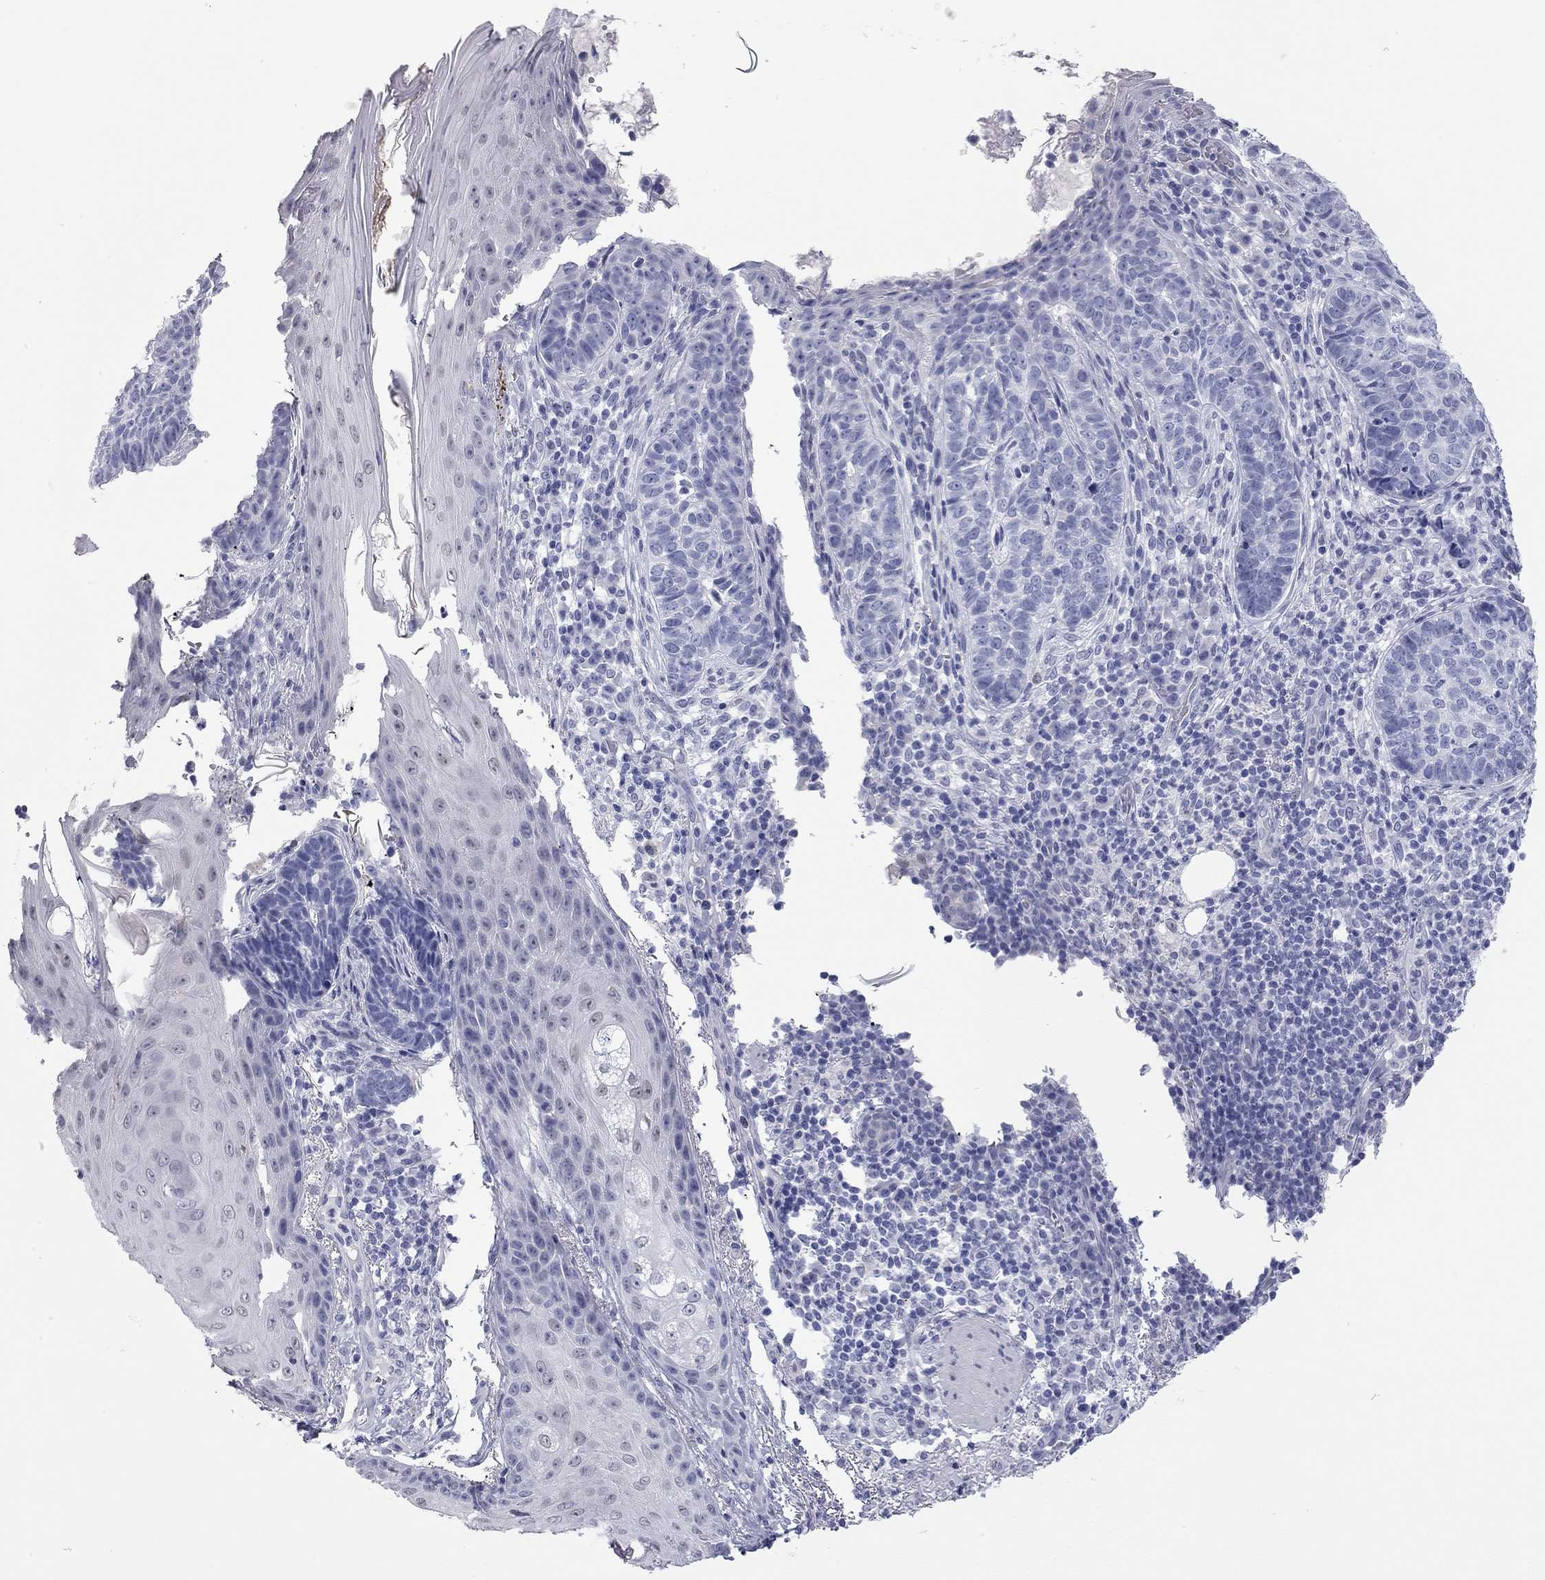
{"staining": {"intensity": "negative", "quantity": "none", "location": "none"}, "tissue": "skin cancer", "cell_type": "Tumor cells", "image_type": "cancer", "snomed": [{"axis": "morphology", "description": "Basal cell carcinoma"}, {"axis": "topography", "description": "Skin"}], "caption": "DAB (3,3'-diaminobenzidine) immunohistochemical staining of human skin basal cell carcinoma reveals no significant staining in tumor cells.", "gene": "AK8", "patient": {"sex": "female", "age": 69}}